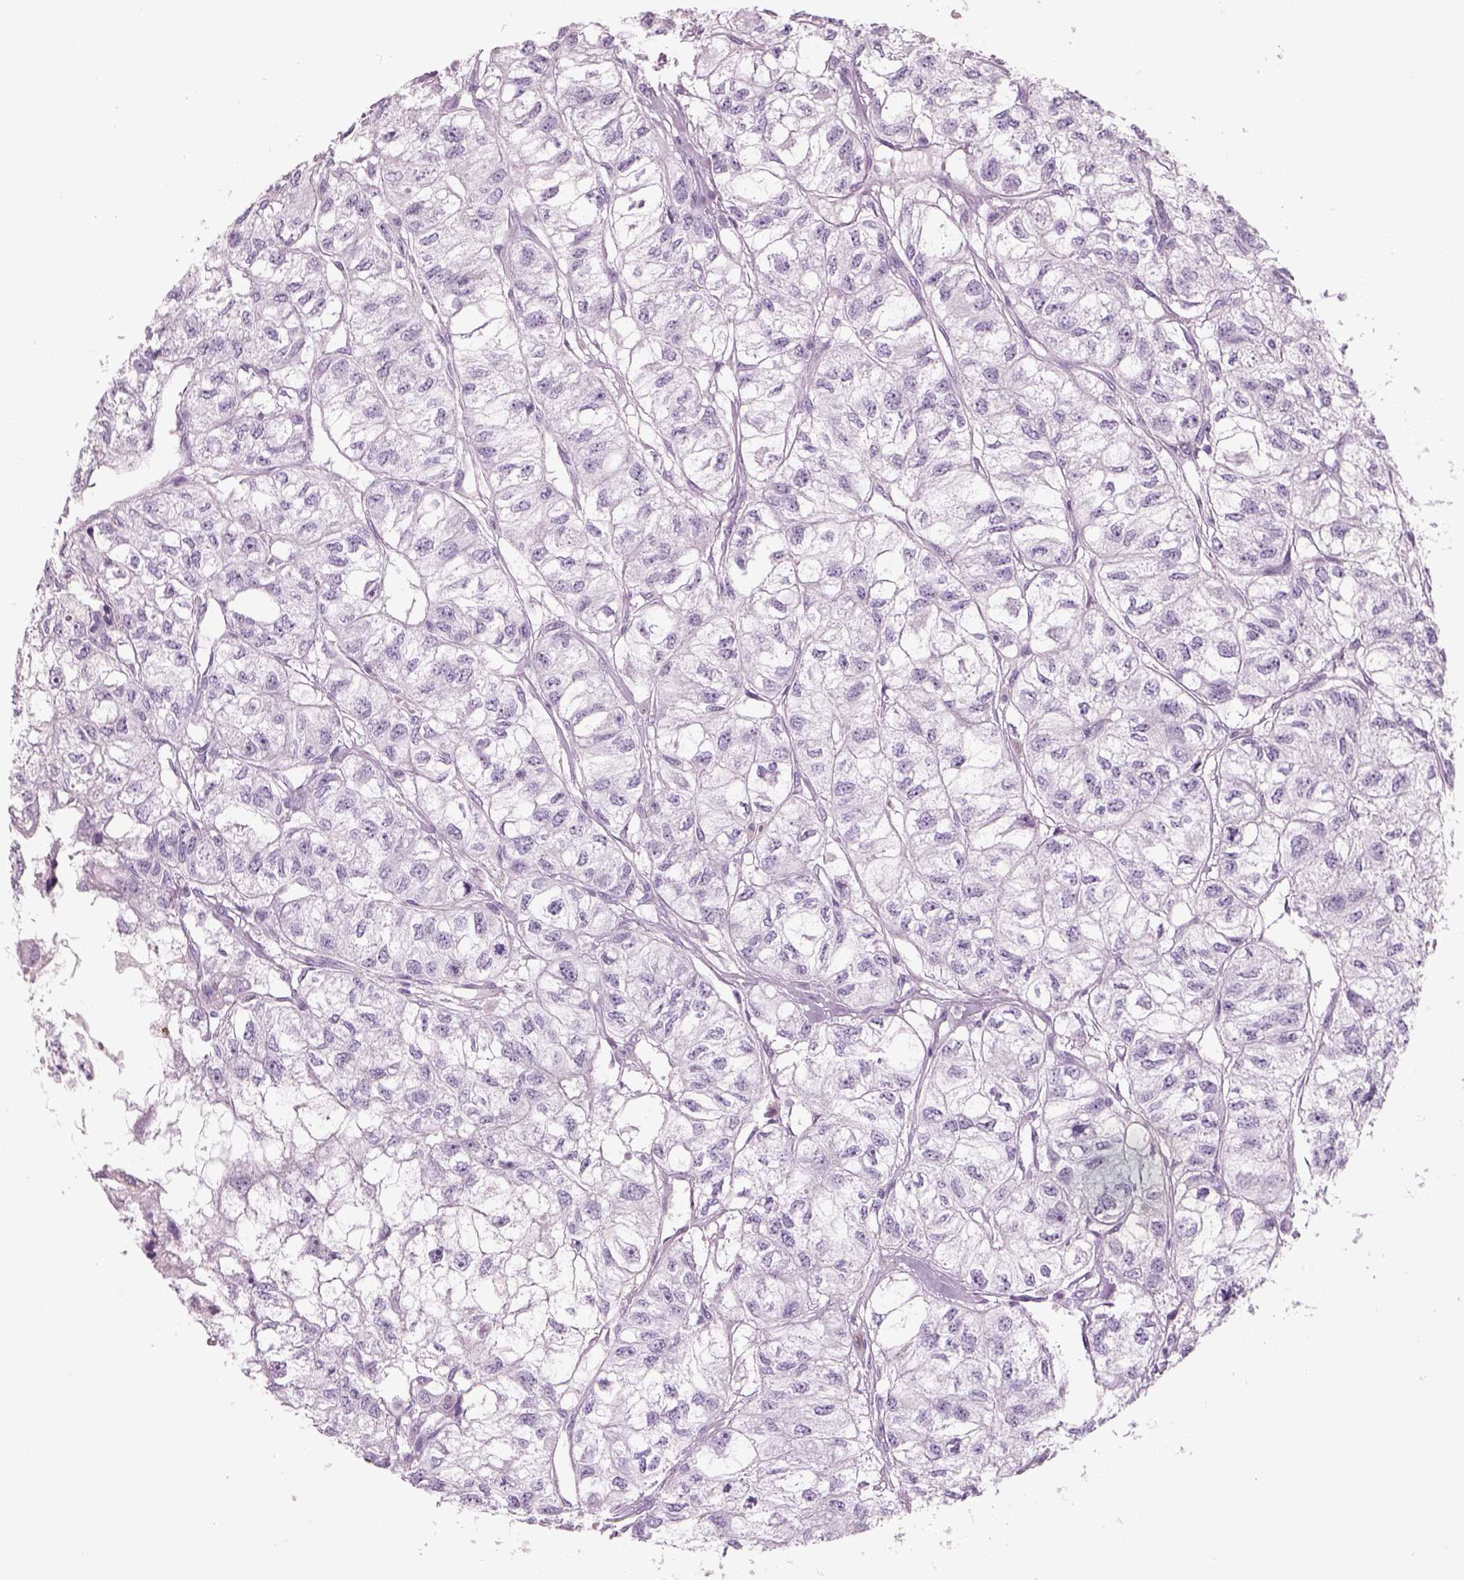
{"staining": {"intensity": "negative", "quantity": "none", "location": "none"}, "tissue": "renal cancer", "cell_type": "Tumor cells", "image_type": "cancer", "snomed": [{"axis": "morphology", "description": "Adenocarcinoma, NOS"}, {"axis": "topography", "description": "Kidney"}], "caption": "Human adenocarcinoma (renal) stained for a protein using IHC shows no expression in tumor cells.", "gene": "RHO", "patient": {"sex": "male", "age": 56}}